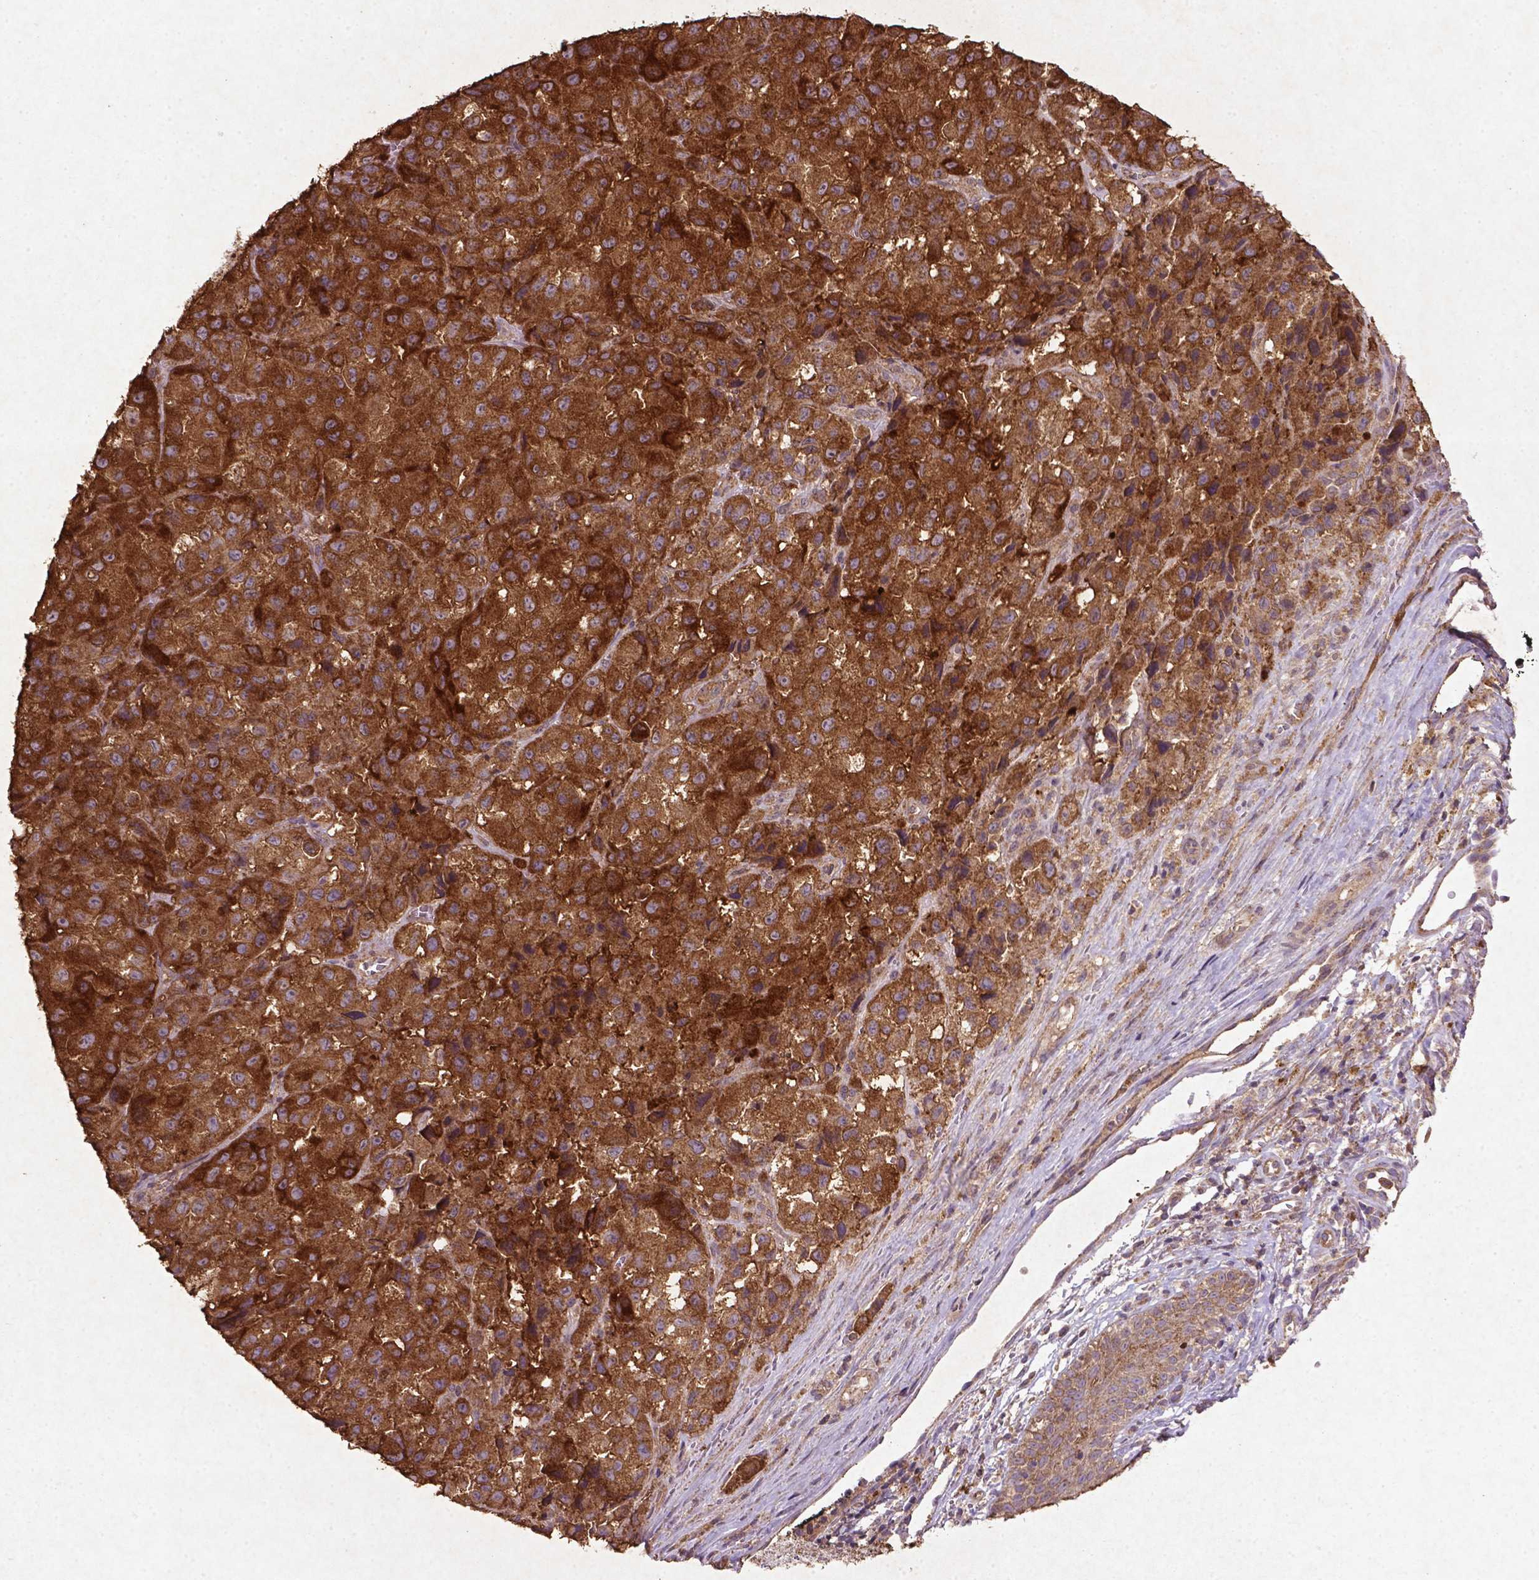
{"staining": {"intensity": "strong", "quantity": ">75%", "location": "cytoplasmic/membranous"}, "tissue": "melanoma", "cell_type": "Tumor cells", "image_type": "cancer", "snomed": [{"axis": "morphology", "description": "Malignant melanoma, NOS"}, {"axis": "topography", "description": "Skin"}], "caption": "Protein staining of melanoma tissue displays strong cytoplasmic/membranous staining in about >75% of tumor cells.", "gene": "MTOR", "patient": {"sex": "male", "age": 93}}